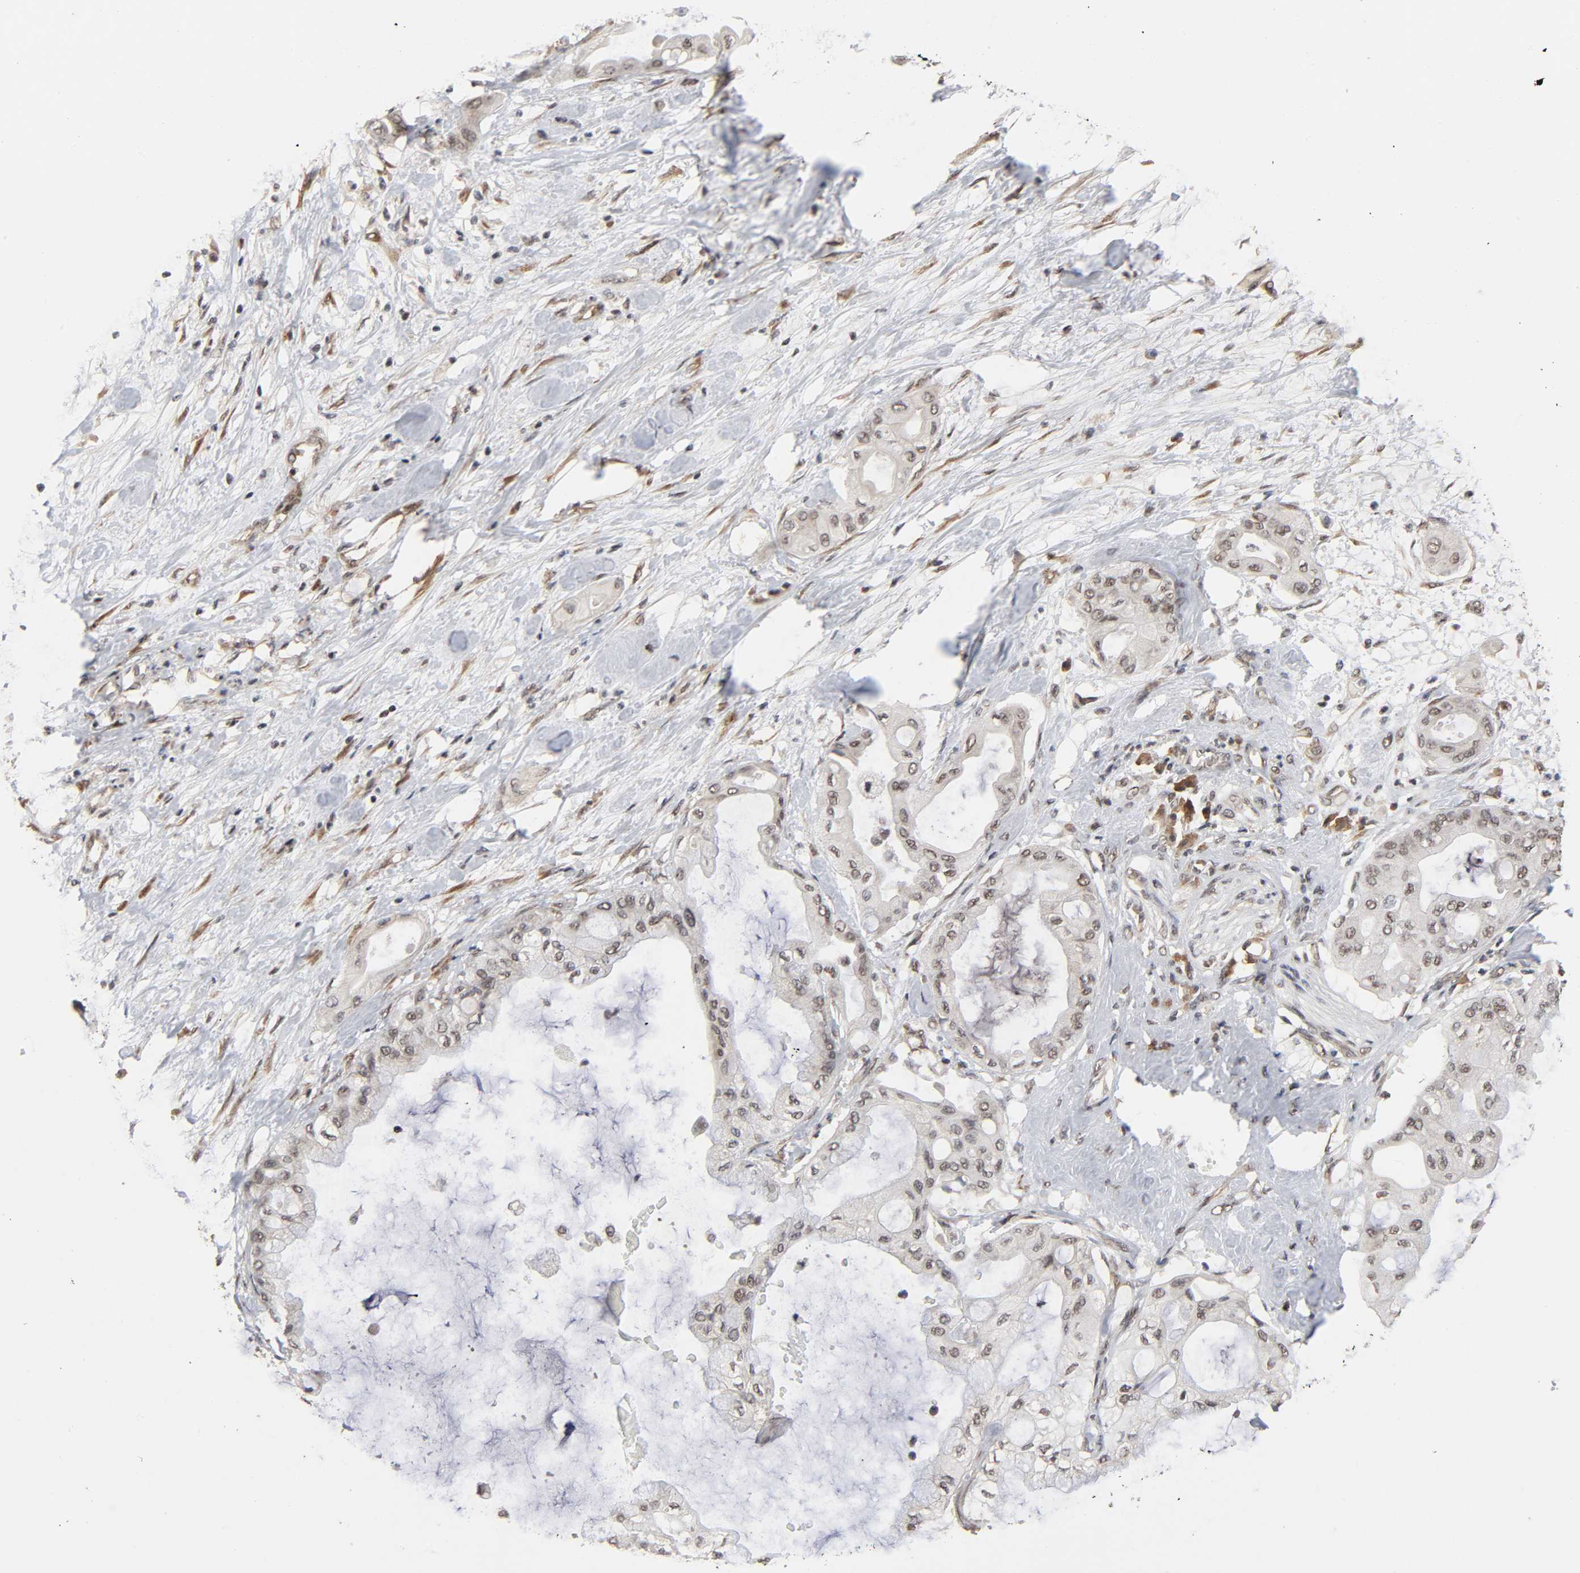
{"staining": {"intensity": "weak", "quantity": "25%-75%", "location": "cytoplasmic/membranous,nuclear"}, "tissue": "pancreatic cancer", "cell_type": "Tumor cells", "image_type": "cancer", "snomed": [{"axis": "morphology", "description": "Adenocarcinoma, NOS"}, {"axis": "morphology", "description": "Adenocarcinoma, metastatic, NOS"}, {"axis": "topography", "description": "Lymph node"}, {"axis": "topography", "description": "Pancreas"}, {"axis": "topography", "description": "Duodenum"}], "caption": "Human pancreatic metastatic adenocarcinoma stained for a protein (brown) exhibits weak cytoplasmic/membranous and nuclear positive expression in approximately 25%-75% of tumor cells.", "gene": "ZNF384", "patient": {"sex": "female", "age": 64}}